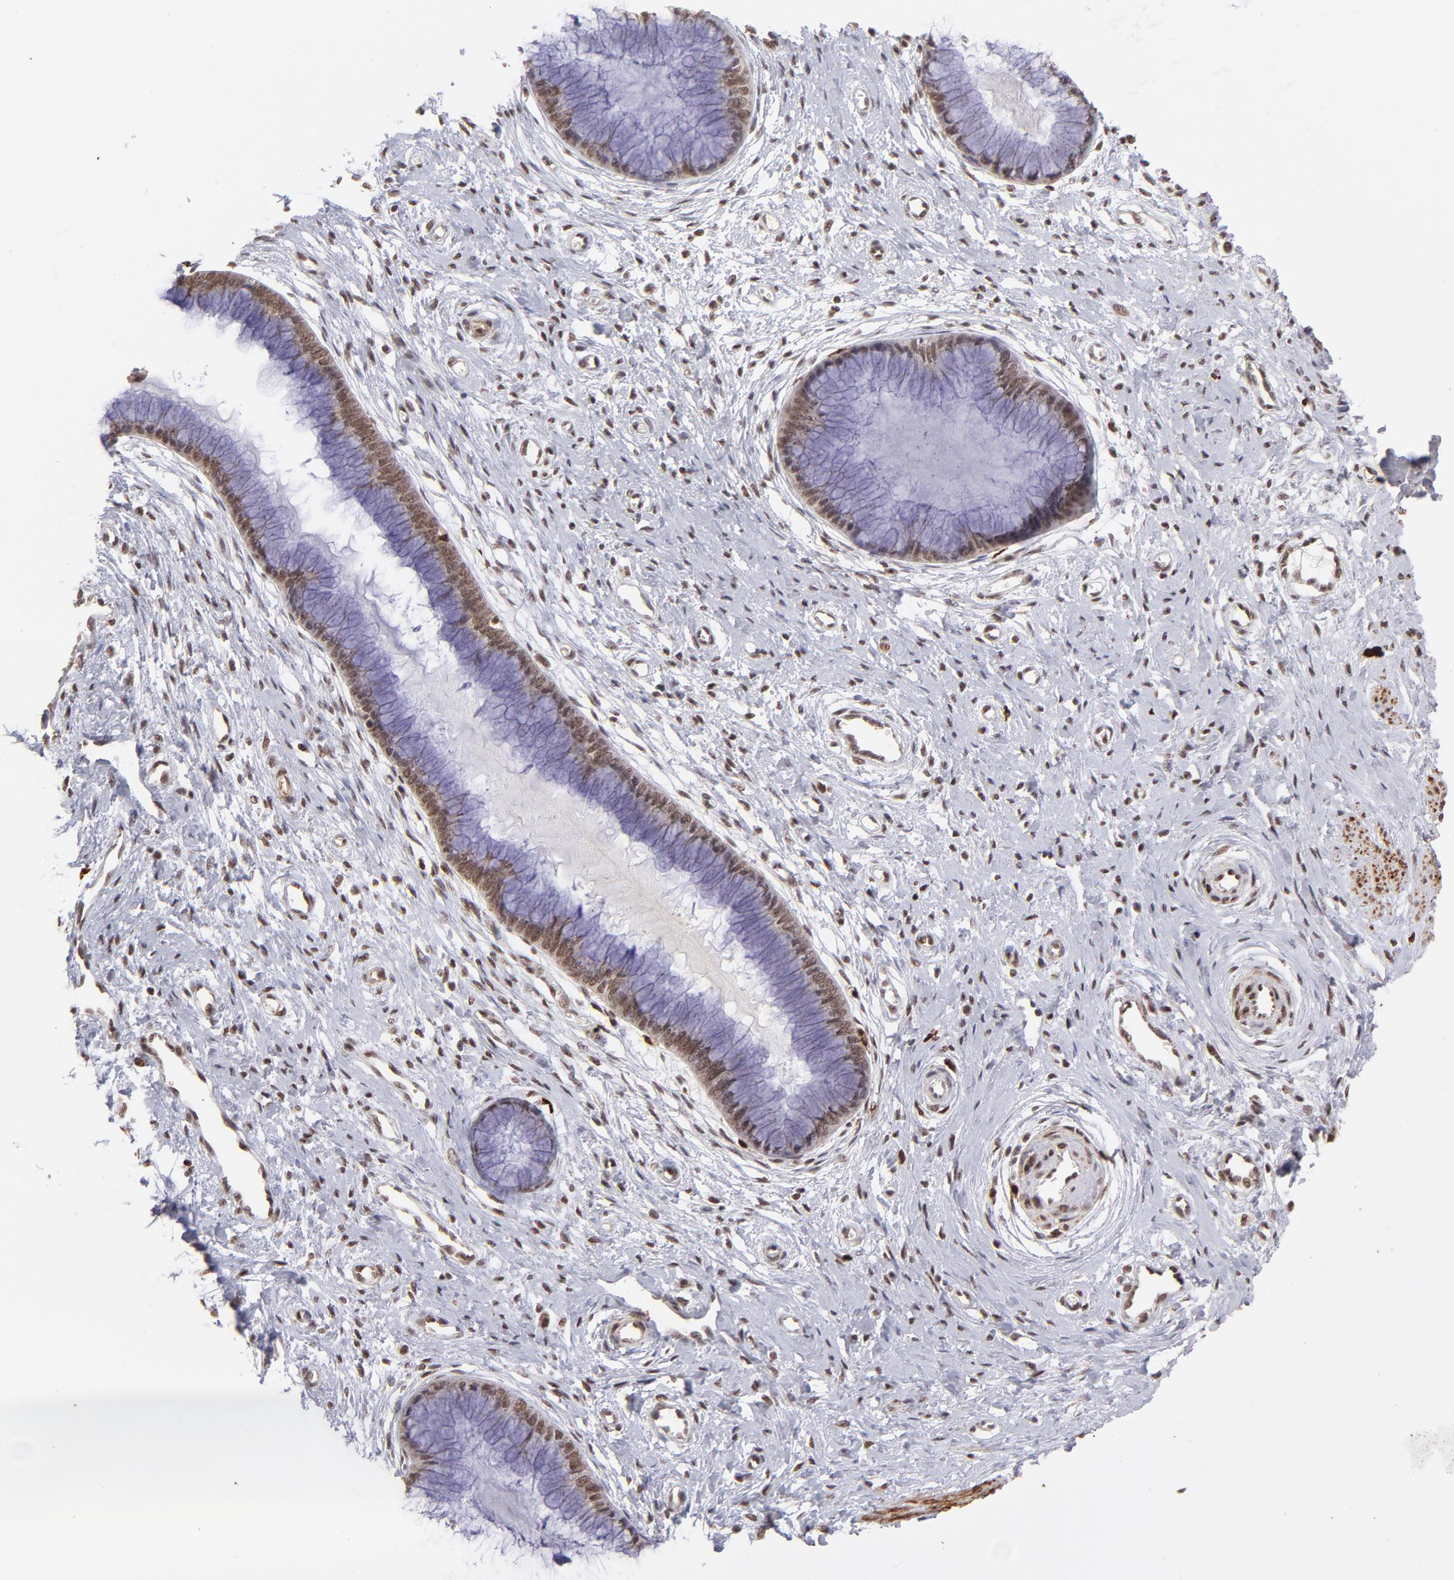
{"staining": {"intensity": "moderate", "quantity": ">75%", "location": "nuclear"}, "tissue": "cervix", "cell_type": "Glandular cells", "image_type": "normal", "snomed": [{"axis": "morphology", "description": "Normal tissue, NOS"}, {"axis": "topography", "description": "Cervix"}], "caption": "The micrograph exhibits a brown stain indicating the presence of a protein in the nuclear of glandular cells in cervix.", "gene": "ZFX", "patient": {"sex": "female", "age": 55}}